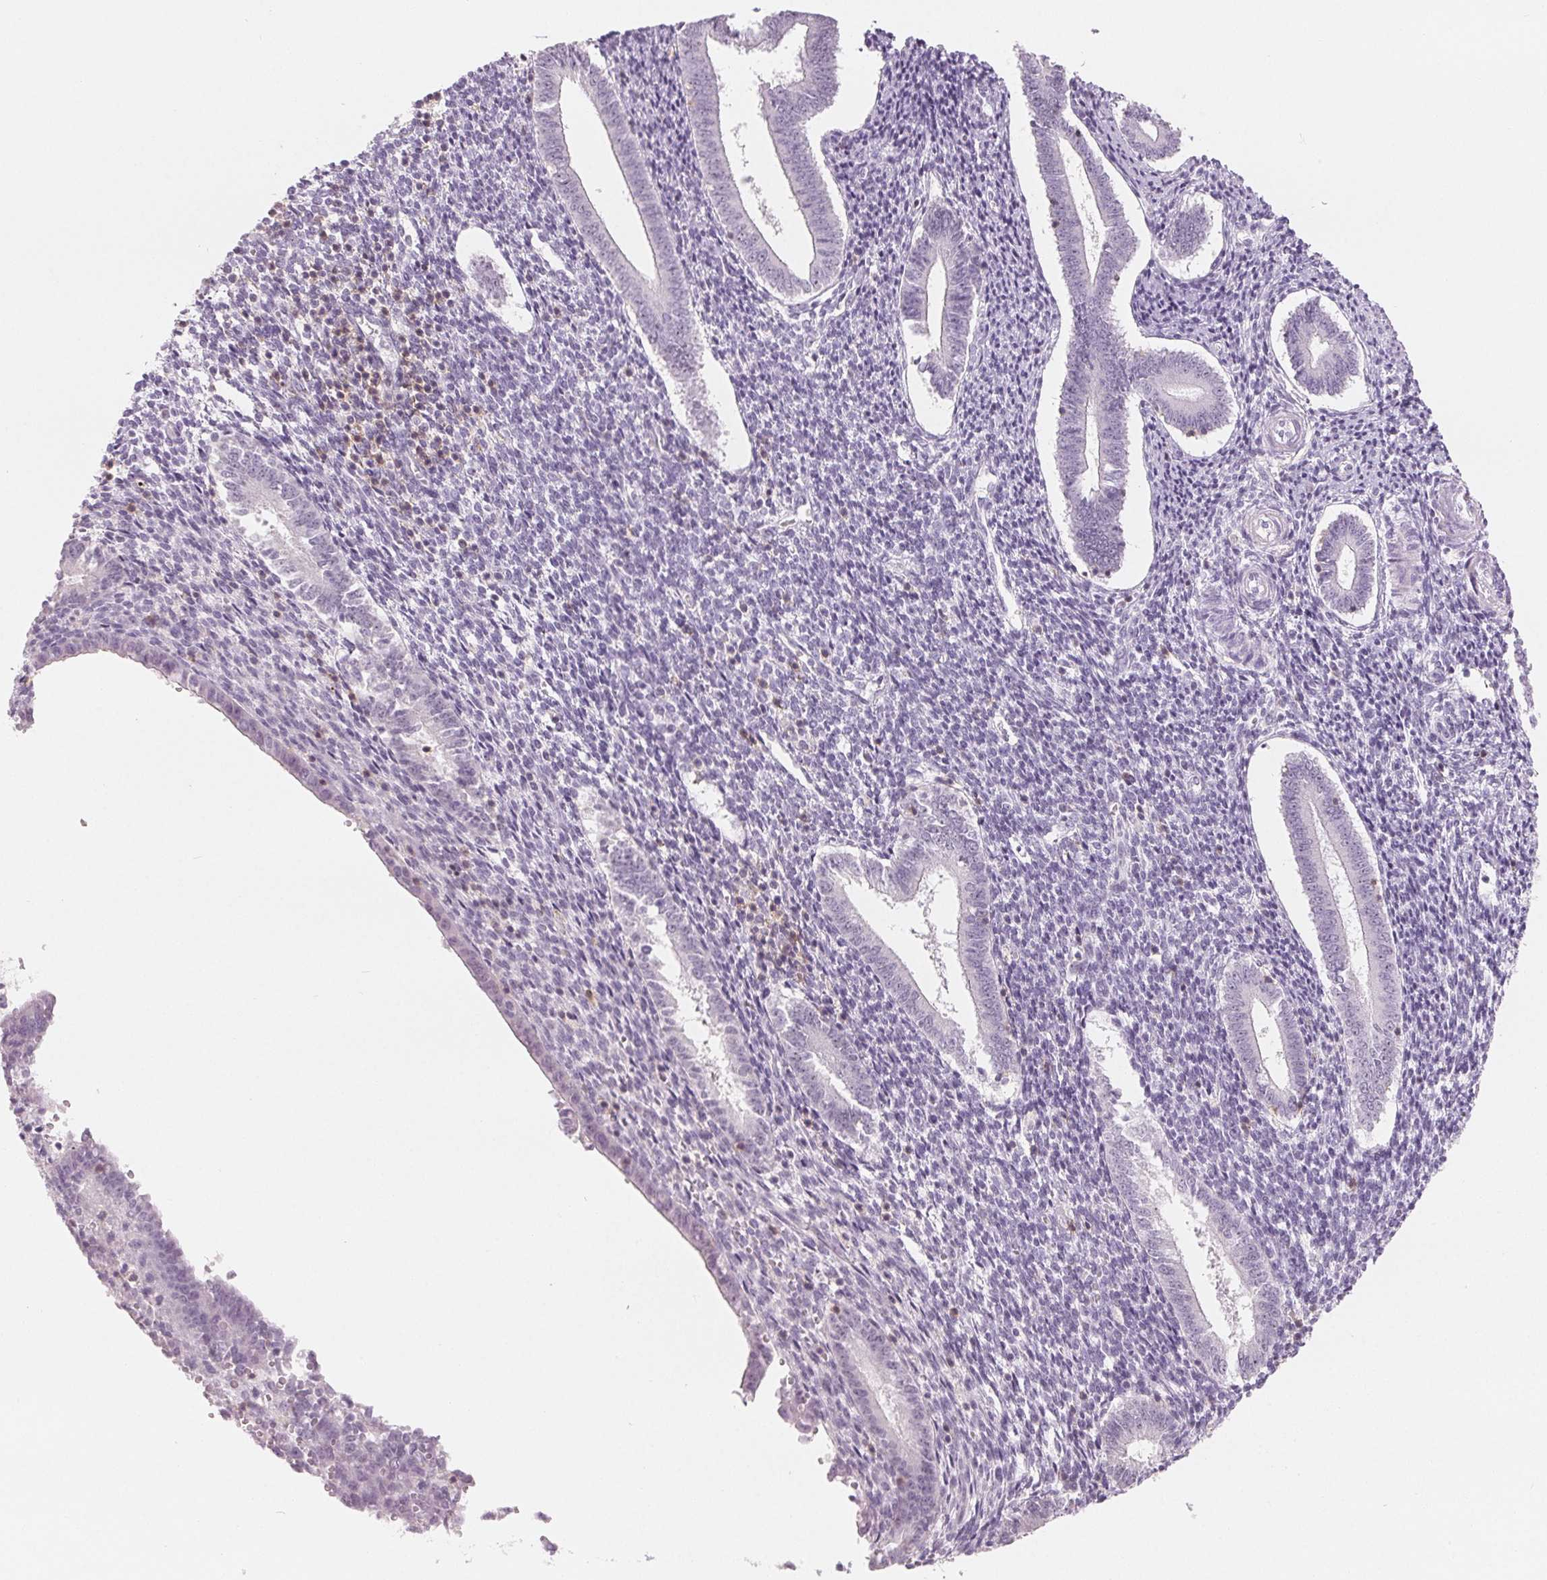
{"staining": {"intensity": "negative", "quantity": "none", "location": "none"}, "tissue": "endometrium", "cell_type": "Cells in endometrial stroma", "image_type": "normal", "snomed": [{"axis": "morphology", "description": "Normal tissue, NOS"}, {"axis": "topography", "description": "Endometrium"}], "caption": "IHC histopathology image of unremarkable endometrium: endometrium stained with DAB (3,3'-diaminobenzidine) demonstrates no significant protein staining in cells in endometrial stroma. (Stains: DAB (3,3'-diaminobenzidine) IHC with hematoxylin counter stain, Microscopy: brightfield microscopy at high magnification).", "gene": "CD69", "patient": {"sex": "female", "age": 25}}